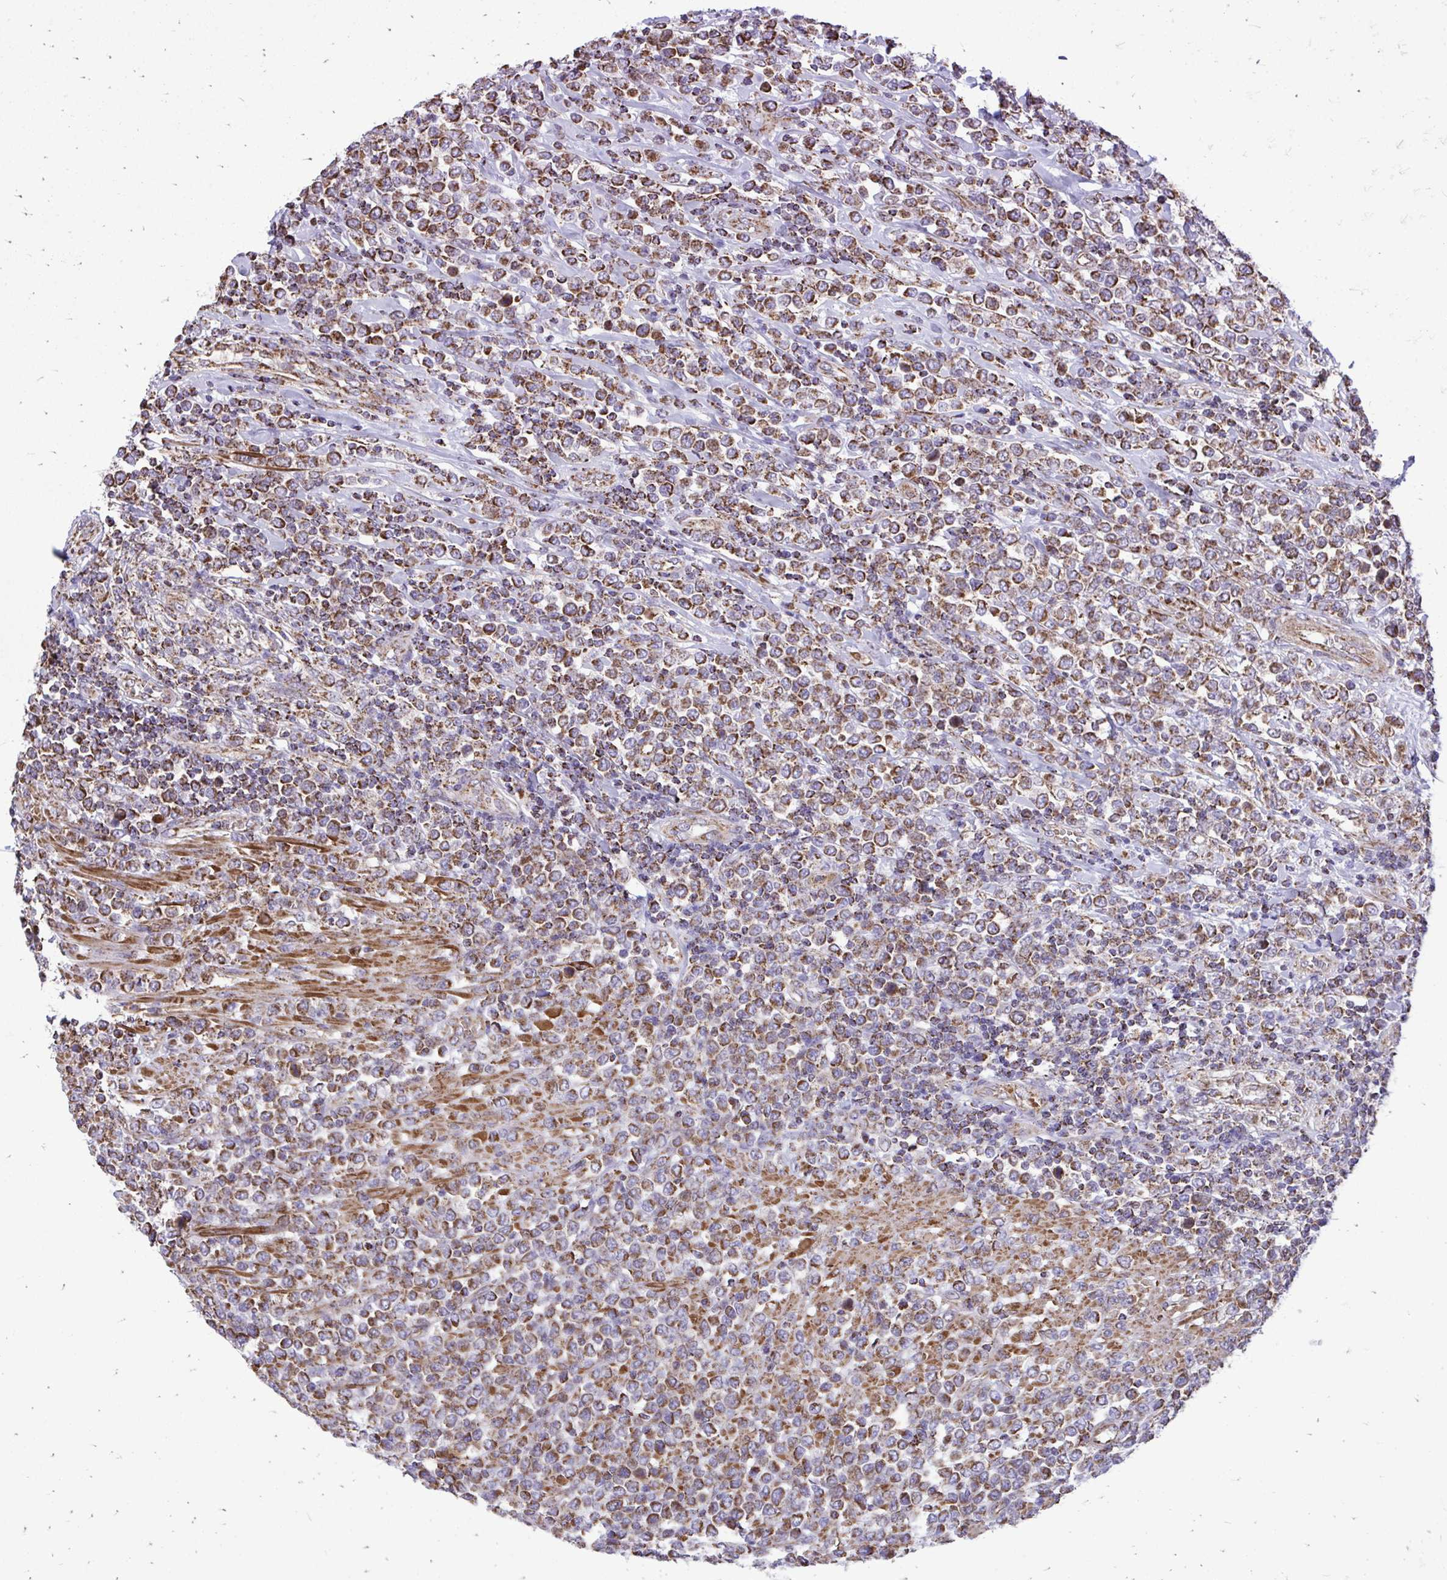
{"staining": {"intensity": "moderate", "quantity": ">75%", "location": "cytoplasmic/membranous"}, "tissue": "lymphoma", "cell_type": "Tumor cells", "image_type": "cancer", "snomed": [{"axis": "morphology", "description": "Malignant lymphoma, non-Hodgkin's type, High grade"}, {"axis": "topography", "description": "Soft tissue"}], "caption": "Lymphoma was stained to show a protein in brown. There is medium levels of moderate cytoplasmic/membranous staining in about >75% of tumor cells.", "gene": "UBE2C", "patient": {"sex": "female", "age": 56}}